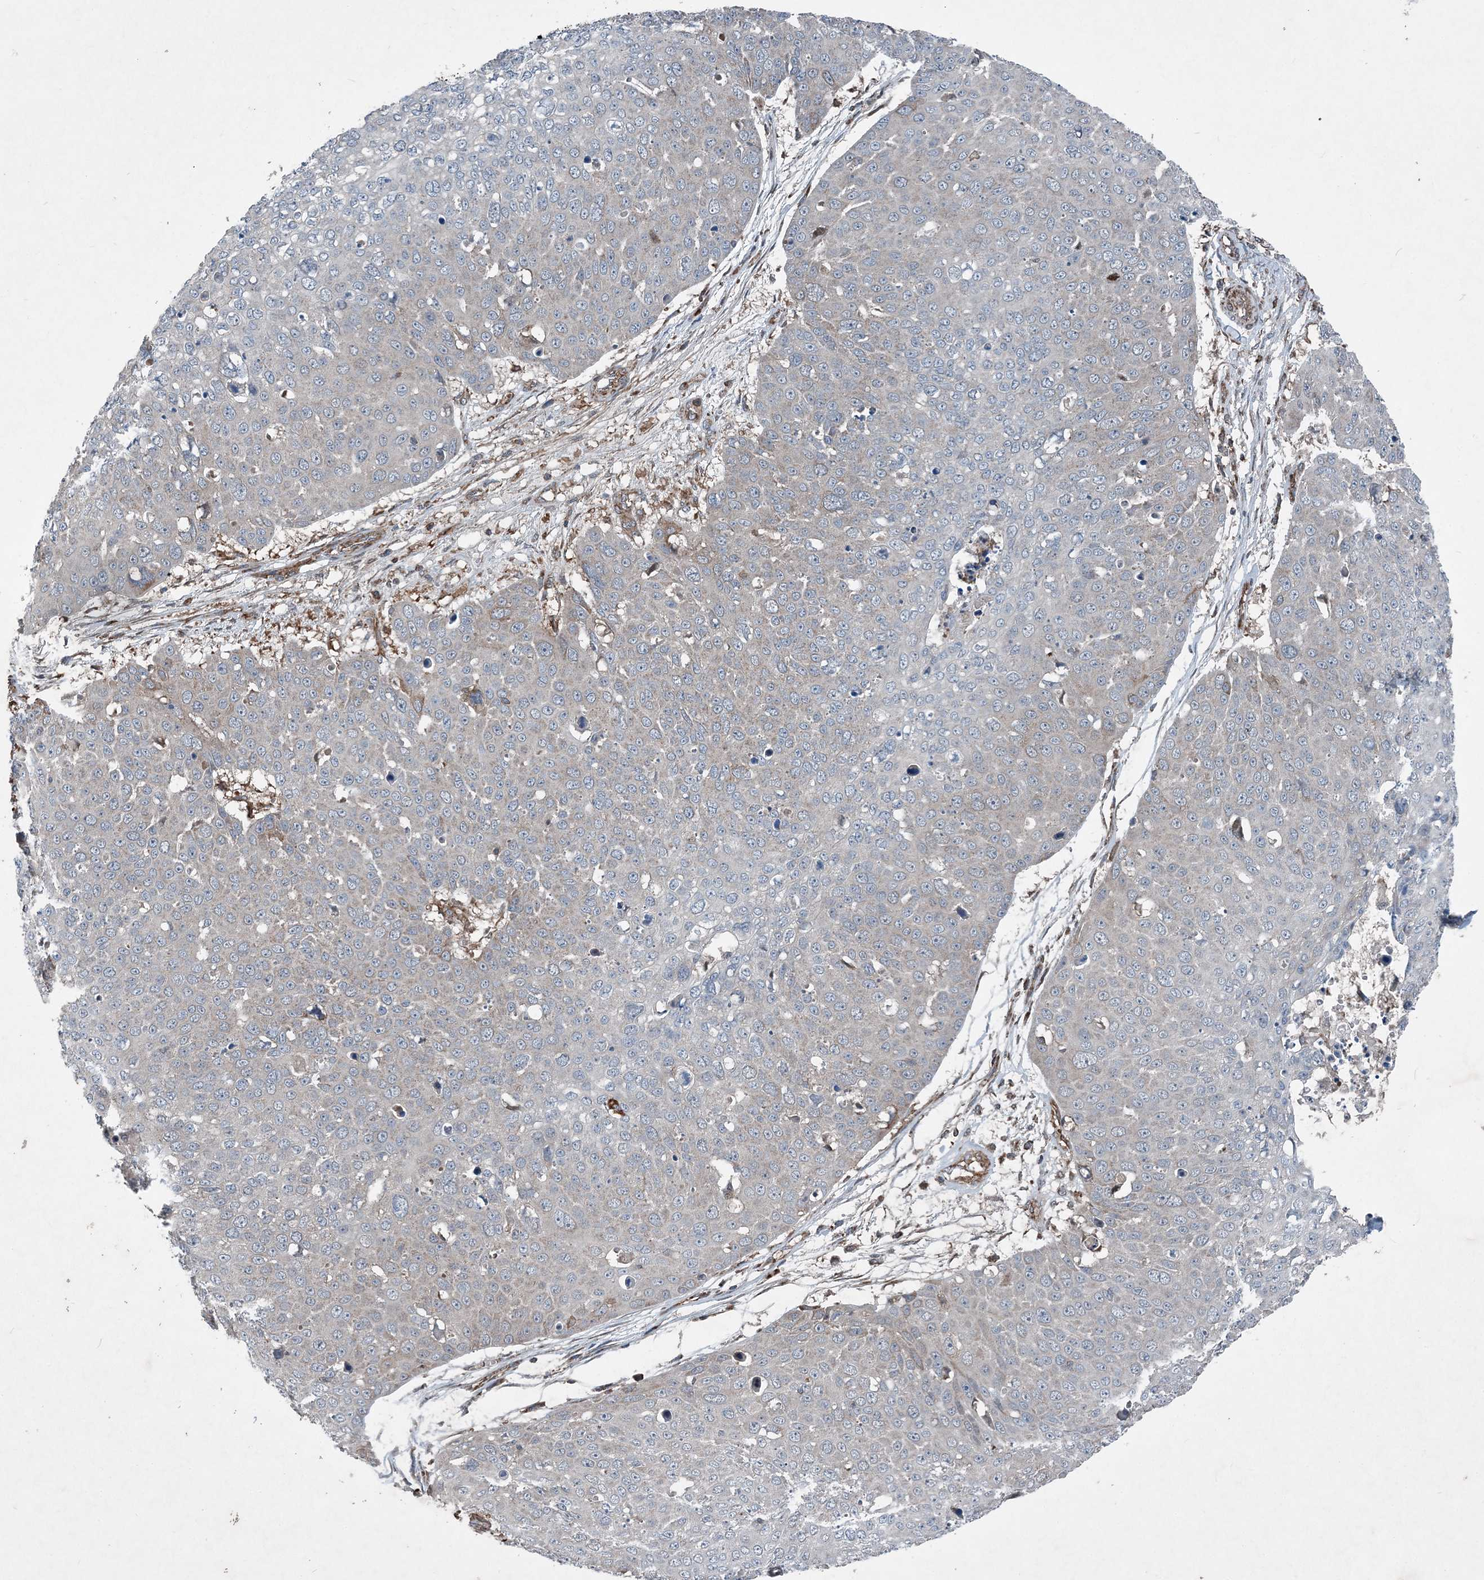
{"staining": {"intensity": "negative", "quantity": "none", "location": "none"}, "tissue": "skin cancer", "cell_type": "Tumor cells", "image_type": "cancer", "snomed": [{"axis": "morphology", "description": "Squamous cell carcinoma, NOS"}, {"axis": "topography", "description": "Skin"}], "caption": "Immunohistochemistry (IHC) micrograph of neoplastic tissue: human squamous cell carcinoma (skin) stained with DAB (3,3'-diaminobenzidine) displays no significant protein staining in tumor cells.", "gene": "NDUFA2", "patient": {"sex": "male", "age": 71}}